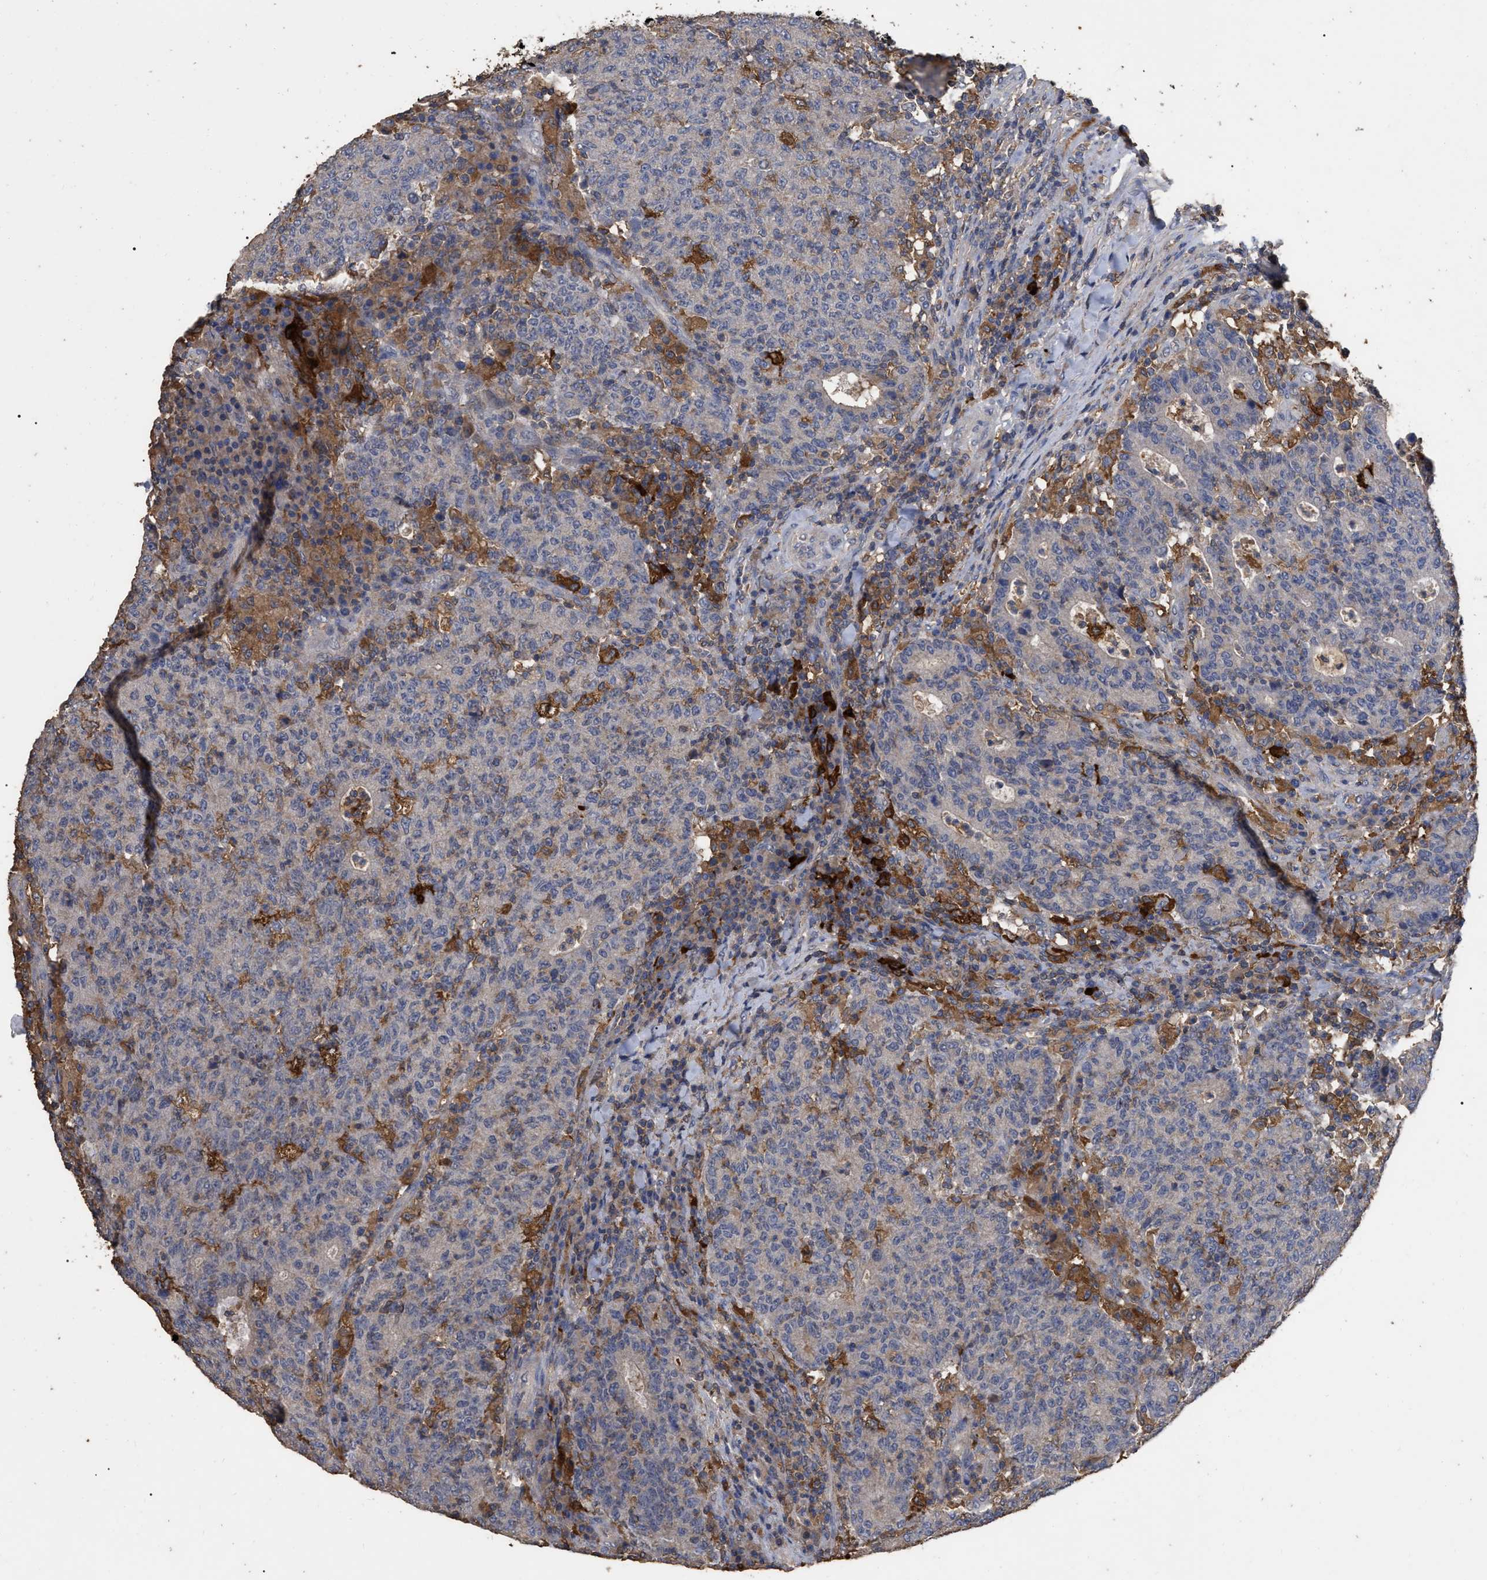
{"staining": {"intensity": "negative", "quantity": "none", "location": "none"}, "tissue": "colorectal cancer", "cell_type": "Tumor cells", "image_type": "cancer", "snomed": [{"axis": "morphology", "description": "Adenocarcinoma, NOS"}, {"axis": "topography", "description": "Colon"}], "caption": "High power microscopy micrograph of an immunohistochemistry image of adenocarcinoma (colorectal), revealing no significant expression in tumor cells.", "gene": "GPR179", "patient": {"sex": "female", "age": 75}}